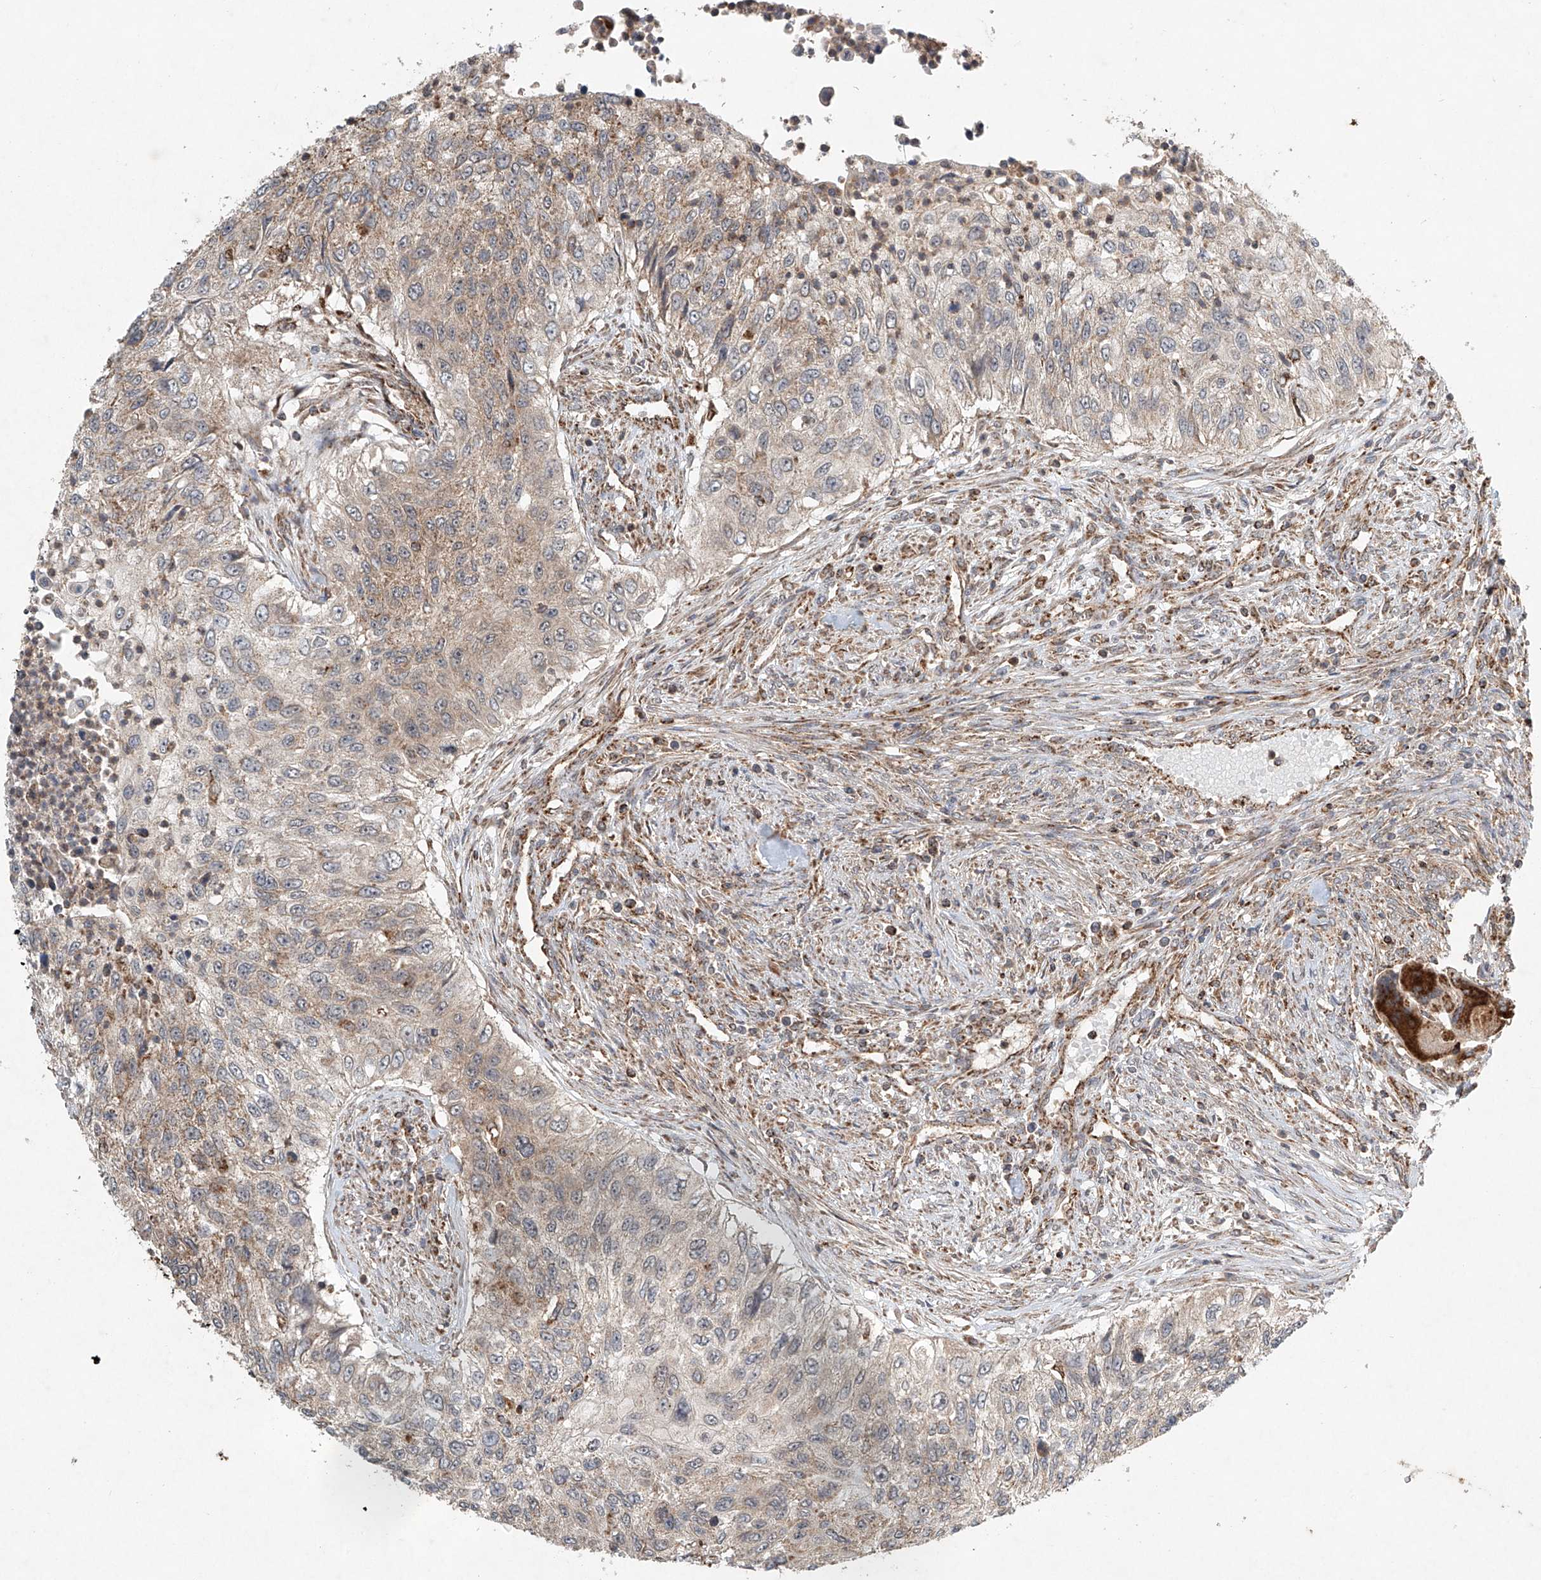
{"staining": {"intensity": "weak", "quantity": "<25%", "location": "cytoplasmic/membranous"}, "tissue": "urothelial cancer", "cell_type": "Tumor cells", "image_type": "cancer", "snomed": [{"axis": "morphology", "description": "Urothelial carcinoma, High grade"}, {"axis": "topography", "description": "Urinary bladder"}], "caption": "Human urothelial cancer stained for a protein using immunohistochemistry (IHC) exhibits no staining in tumor cells.", "gene": "DCAF11", "patient": {"sex": "female", "age": 60}}